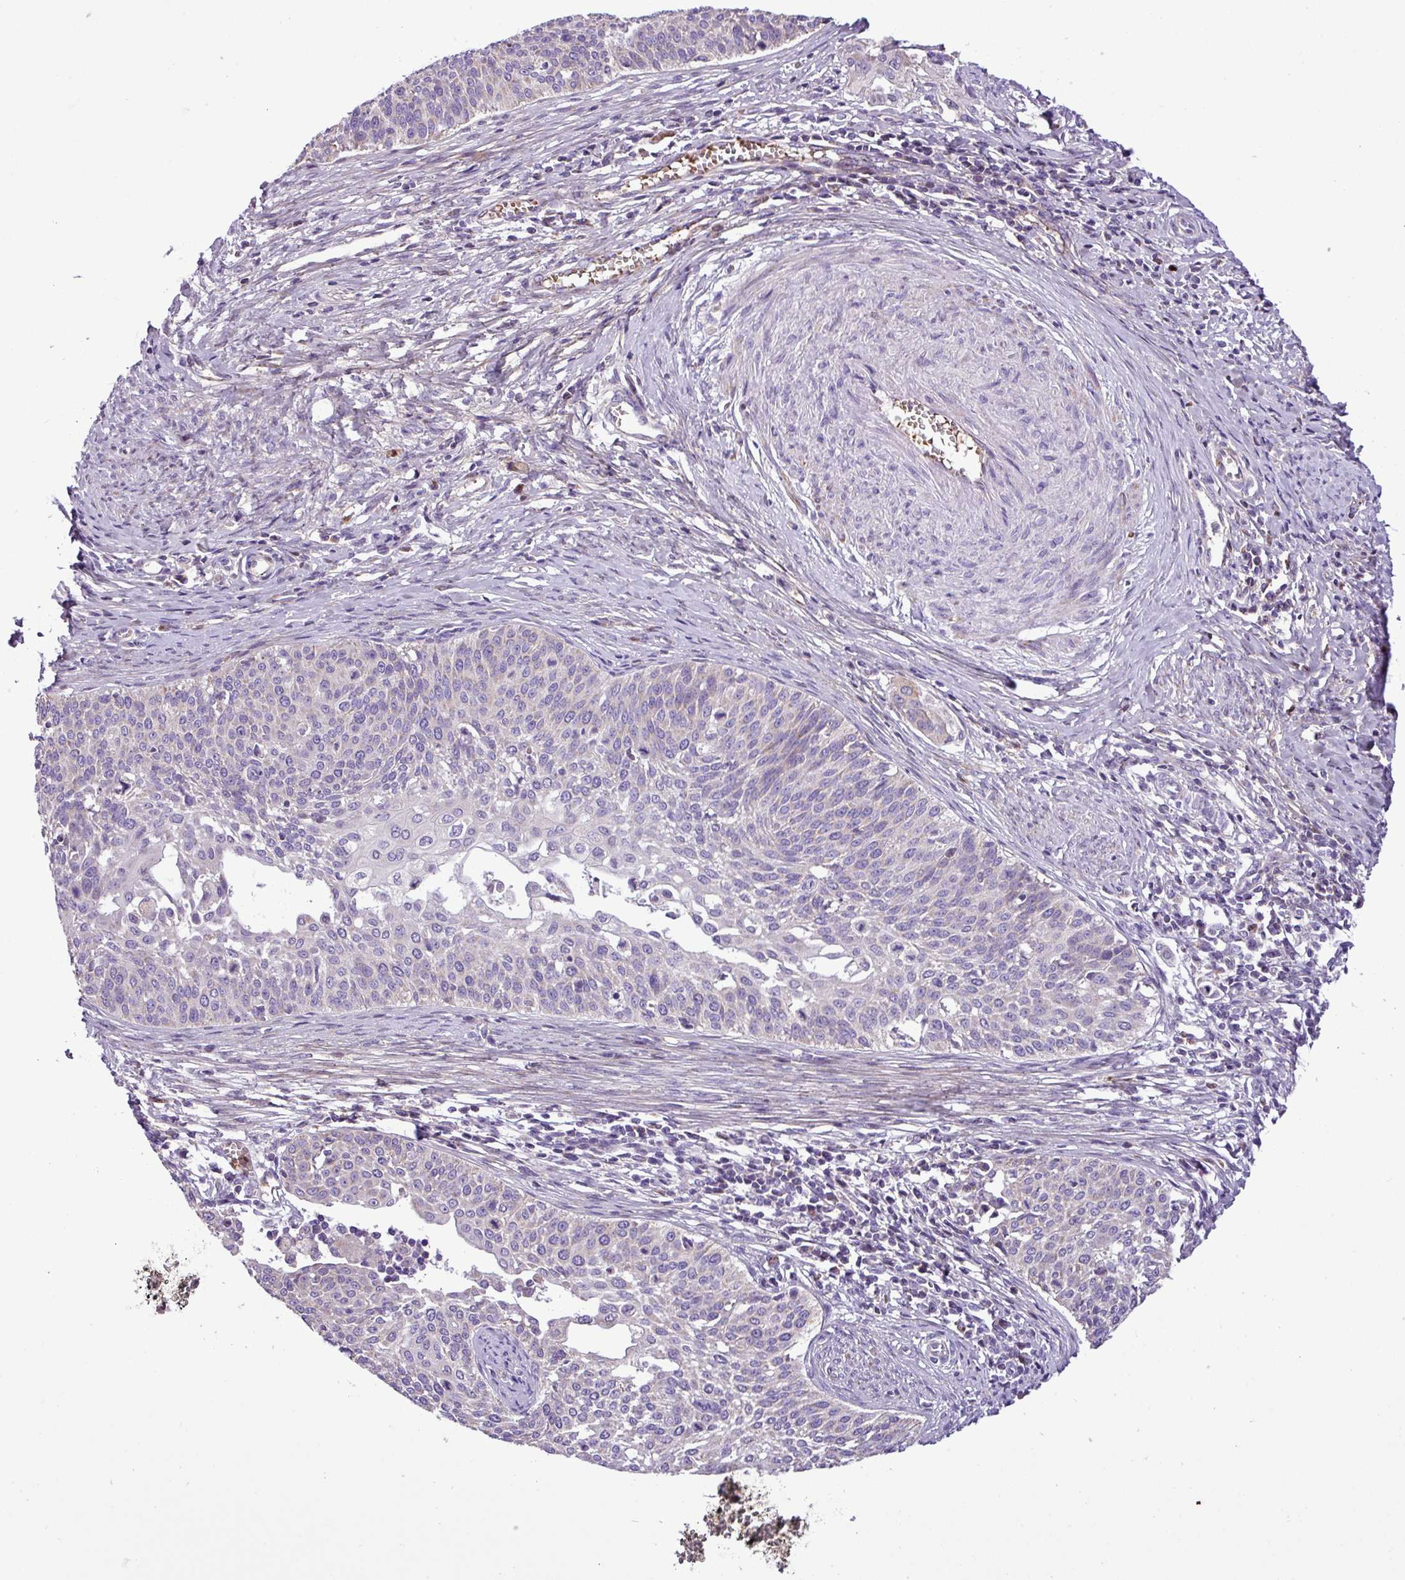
{"staining": {"intensity": "negative", "quantity": "none", "location": "none"}, "tissue": "cervical cancer", "cell_type": "Tumor cells", "image_type": "cancer", "snomed": [{"axis": "morphology", "description": "Squamous cell carcinoma, NOS"}, {"axis": "topography", "description": "Cervix"}], "caption": "Immunohistochemistry micrograph of cervical cancer stained for a protein (brown), which shows no positivity in tumor cells. (Stains: DAB (3,3'-diaminobenzidine) IHC with hematoxylin counter stain, Microscopy: brightfield microscopy at high magnification).", "gene": "FAM183A", "patient": {"sex": "female", "age": 44}}